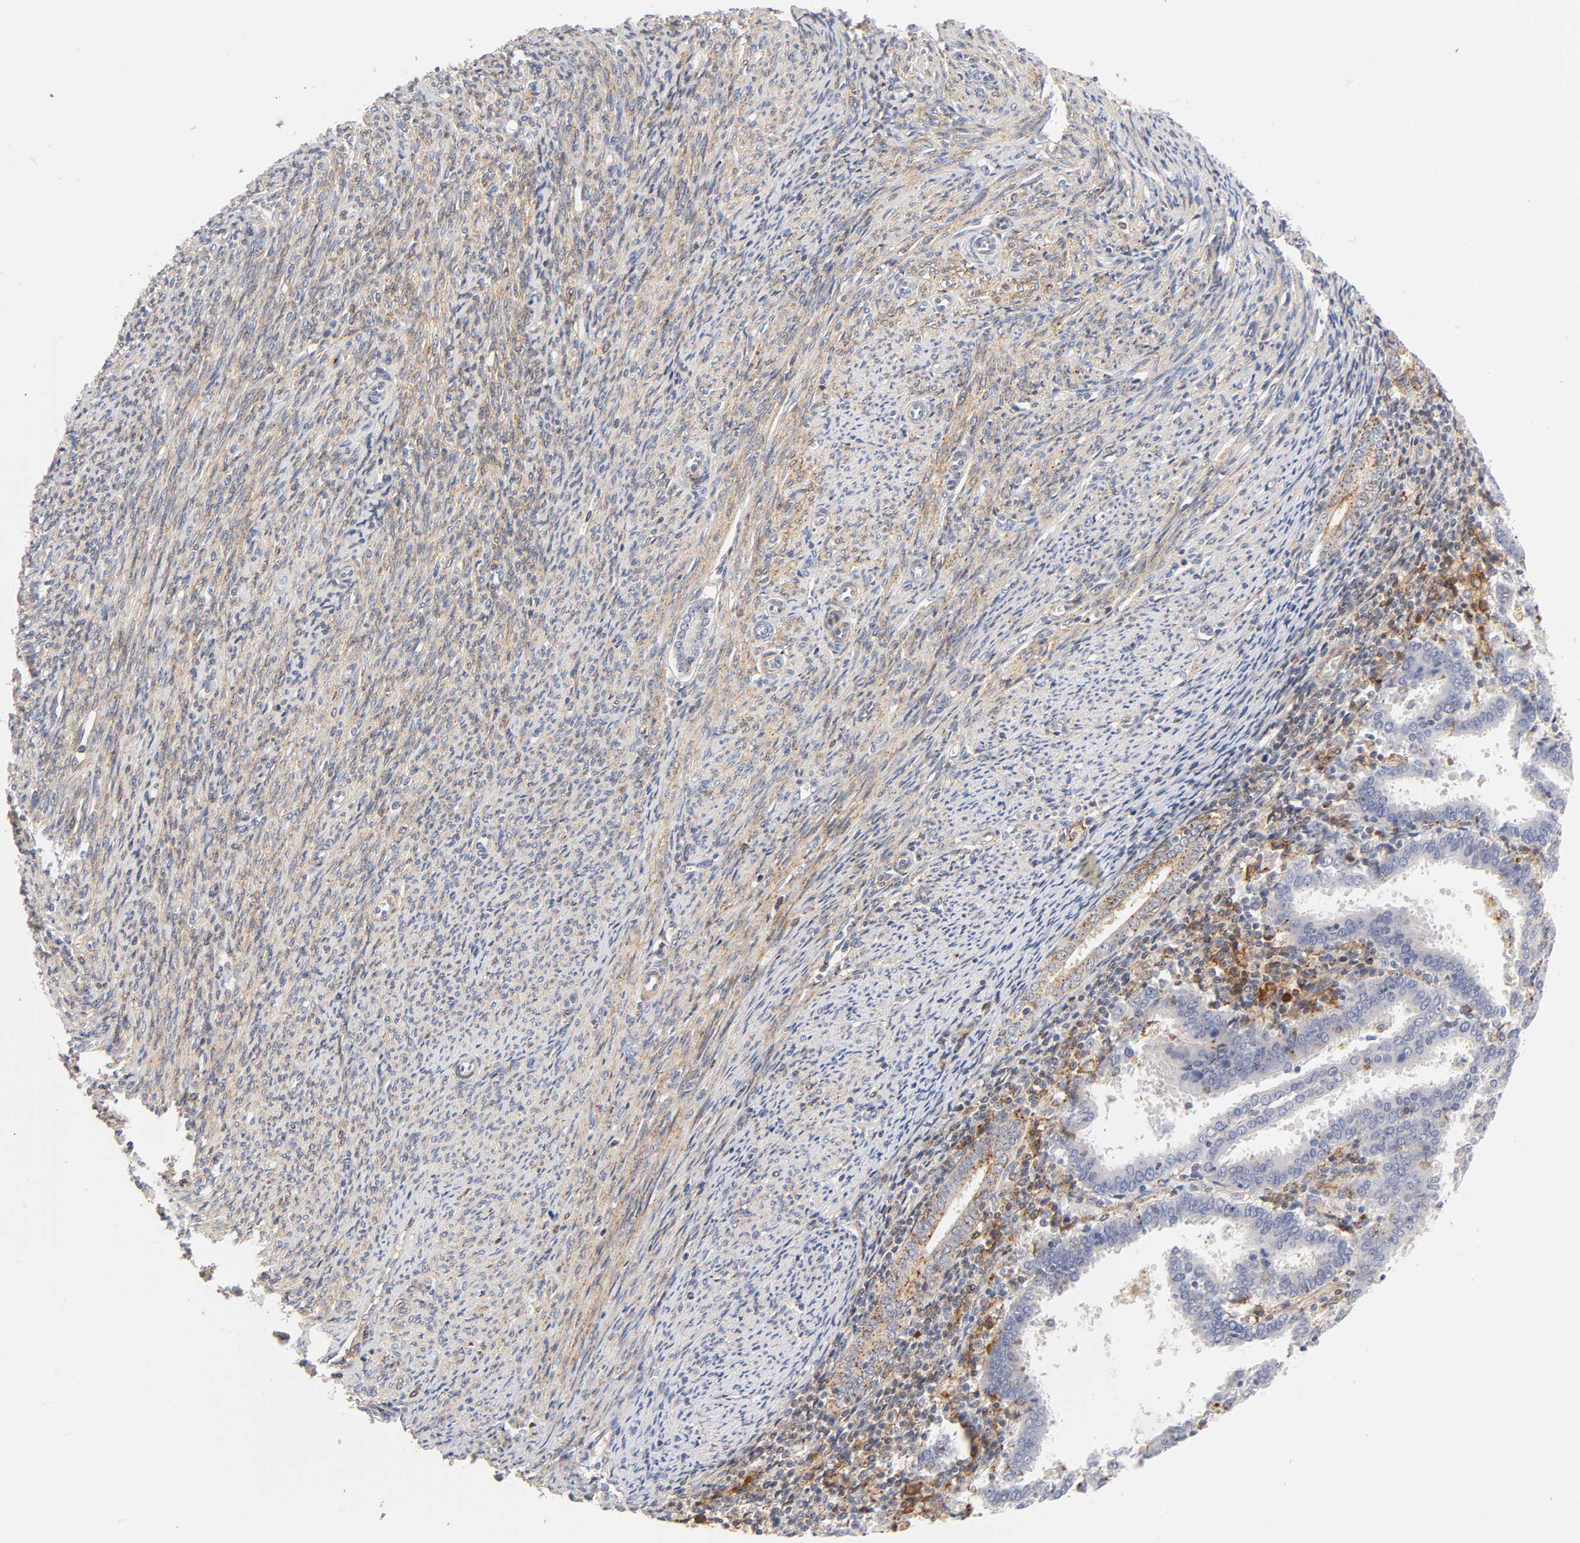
{"staining": {"intensity": "weak", "quantity": "25%-75%", "location": "cytoplasmic/membranous"}, "tissue": "endometrial cancer", "cell_type": "Tumor cells", "image_type": "cancer", "snomed": [{"axis": "morphology", "description": "Adenocarcinoma, NOS"}, {"axis": "topography", "description": "Uterus"}], "caption": "Endometrial adenocarcinoma stained with a brown dye exhibits weak cytoplasmic/membranous positive staining in approximately 25%-75% of tumor cells.", "gene": "ANXA7", "patient": {"sex": "female", "age": 83}}